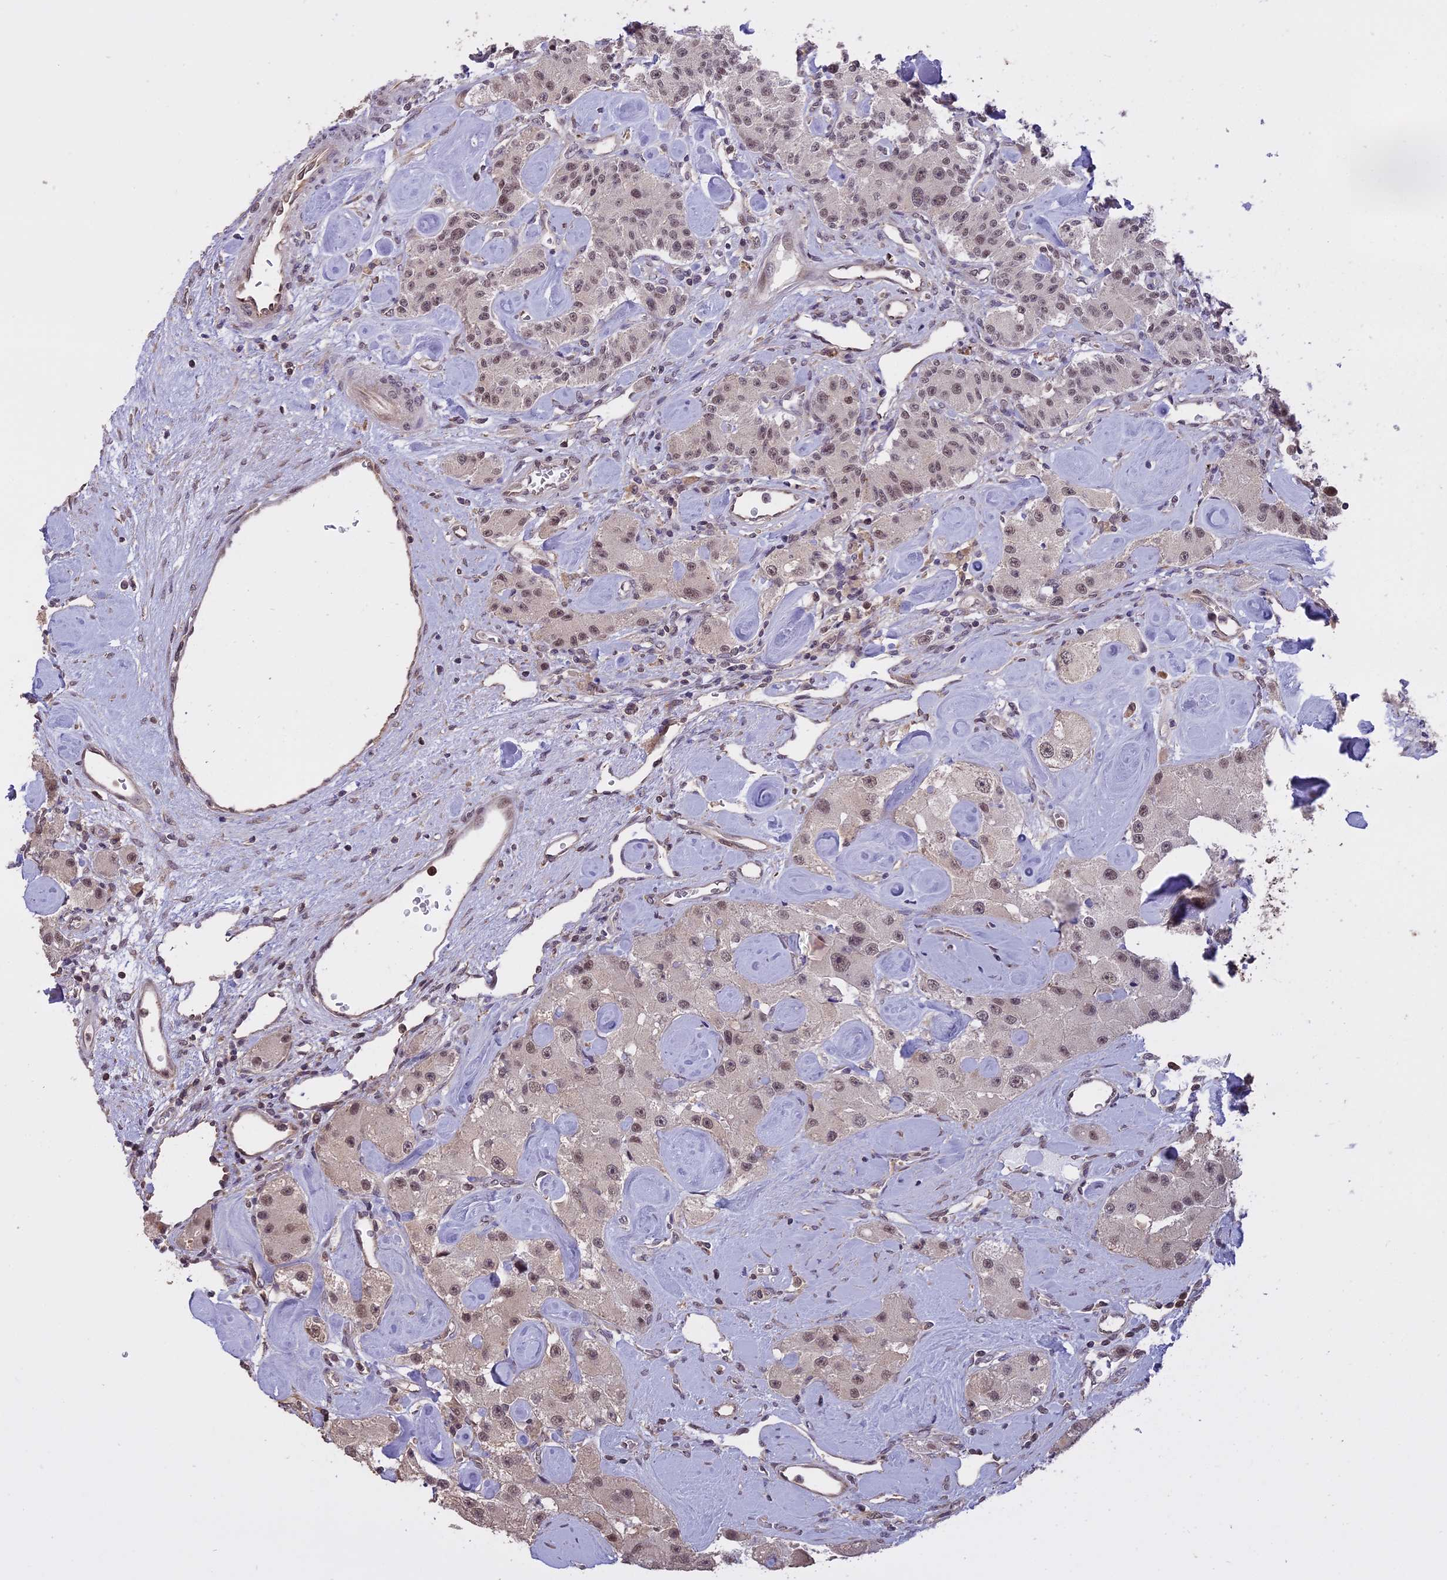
{"staining": {"intensity": "weak", "quantity": ">75%", "location": "nuclear"}, "tissue": "carcinoid", "cell_type": "Tumor cells", "image_type": "cancer", "snomed": [{"axis": "morphology", "description": "Carcinoid, malignant, NOS"}, {"axis": "topography", "description": "Pancreas"}], "caption": "High-power microscopy captured an IHC image of carcinoid, revealing weak nuclear expression in approximately >75% of tumor cells.", "gene": "TIGD7", "patient": {"sex": "male", "age": 41}}